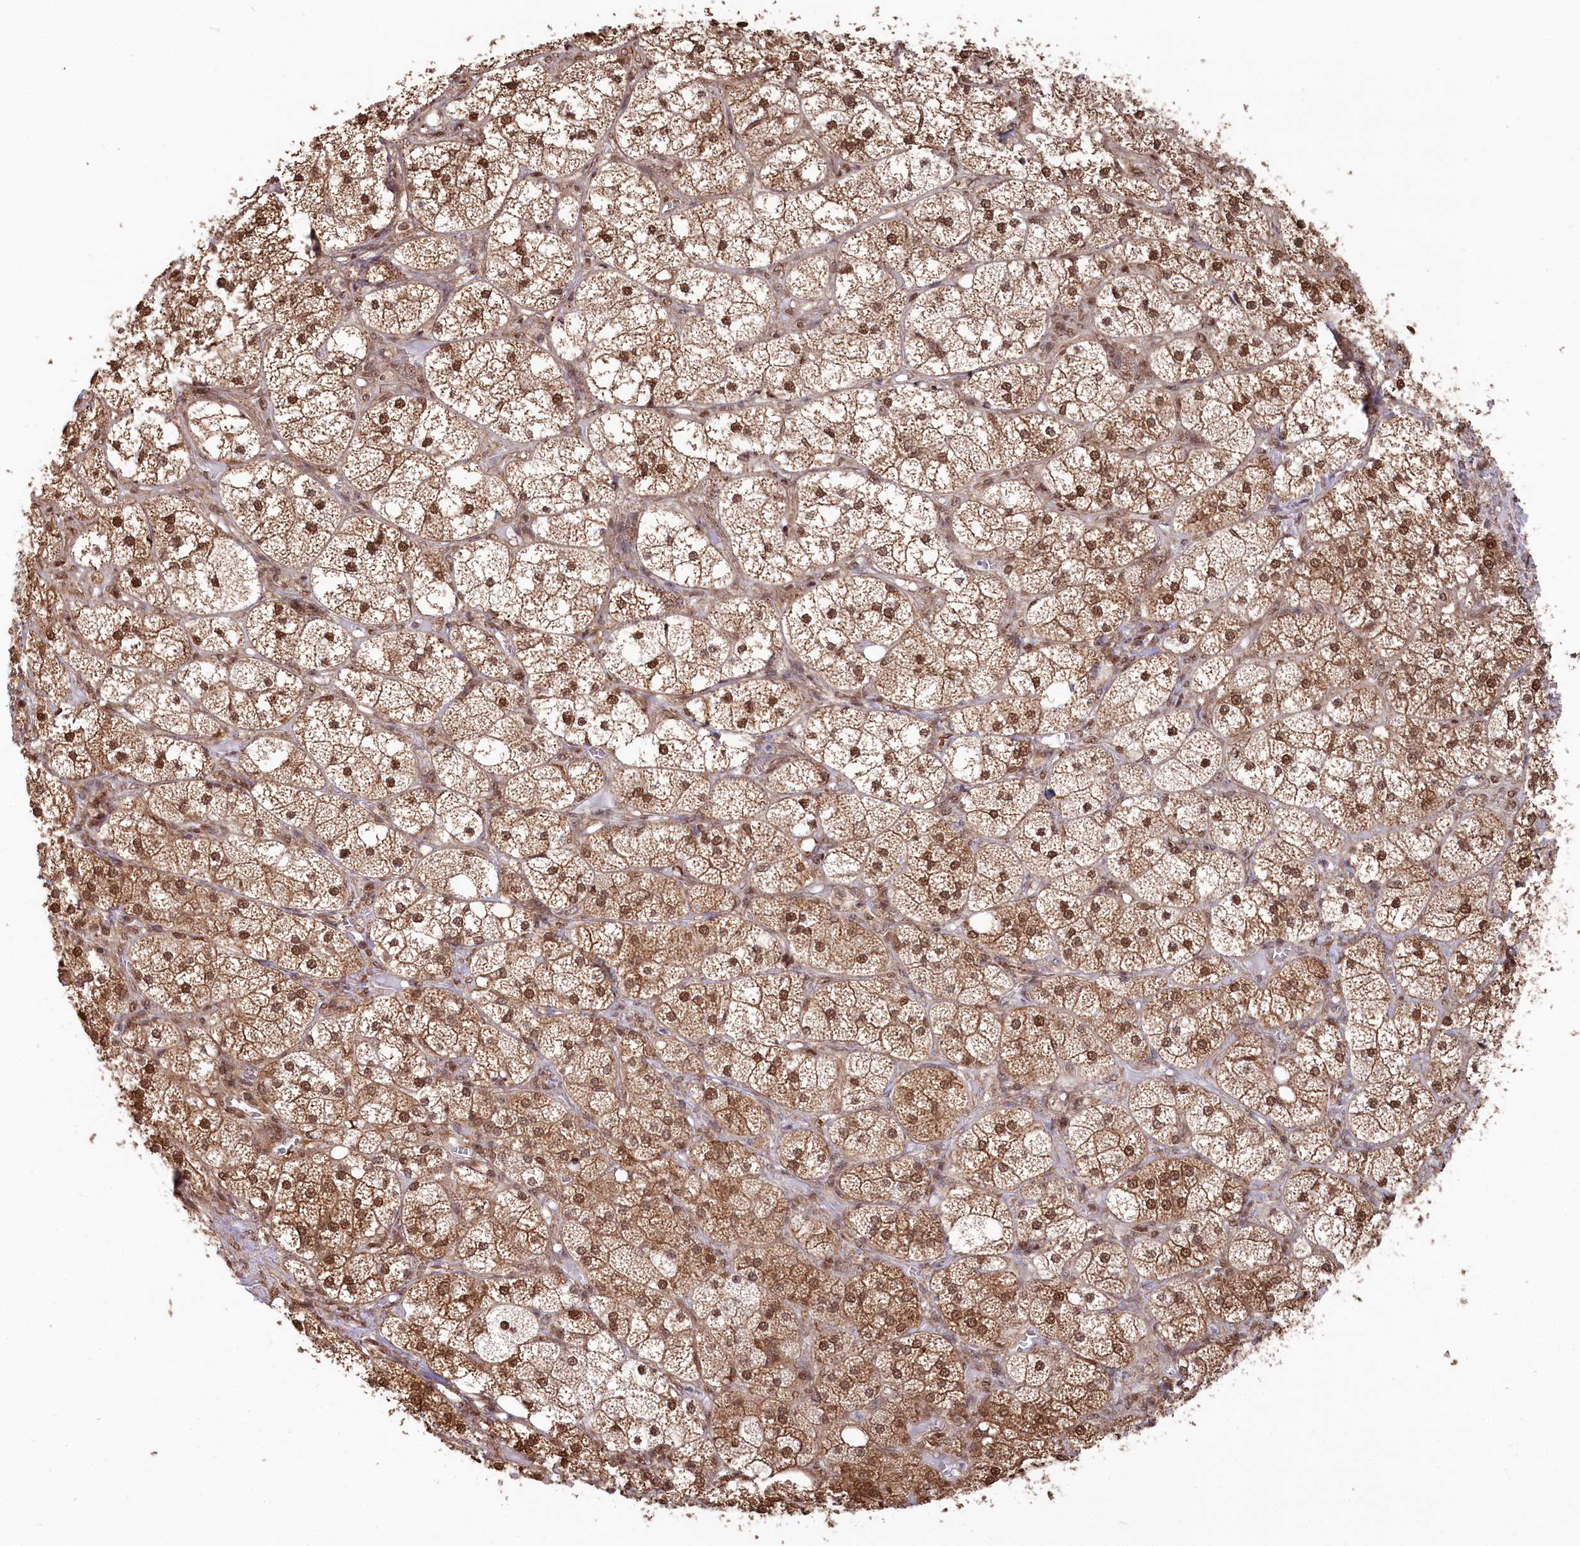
{"staining": {"intensity": "moderate", "quantity": ">75%", "location": "cytoplasmic/membranous,nuclear"}, "tissue": "adrenal gland", "cell_type": "Glandular cells", "image_type": "normal", "snomed": [{"axis": "morphology", "description": "Normal tissue, NOS"}, {"axis": "topography", "description": "Adrenal gland"}], "caption": "Moderate cytoplasmic/membranous,nuclear expression for a protein is appreciated in about >75% of glandular cells of unremarkable adrenal gland using IHC.", "gene": "PSMA1", "patient": {"sex": "female", "age": 61}}